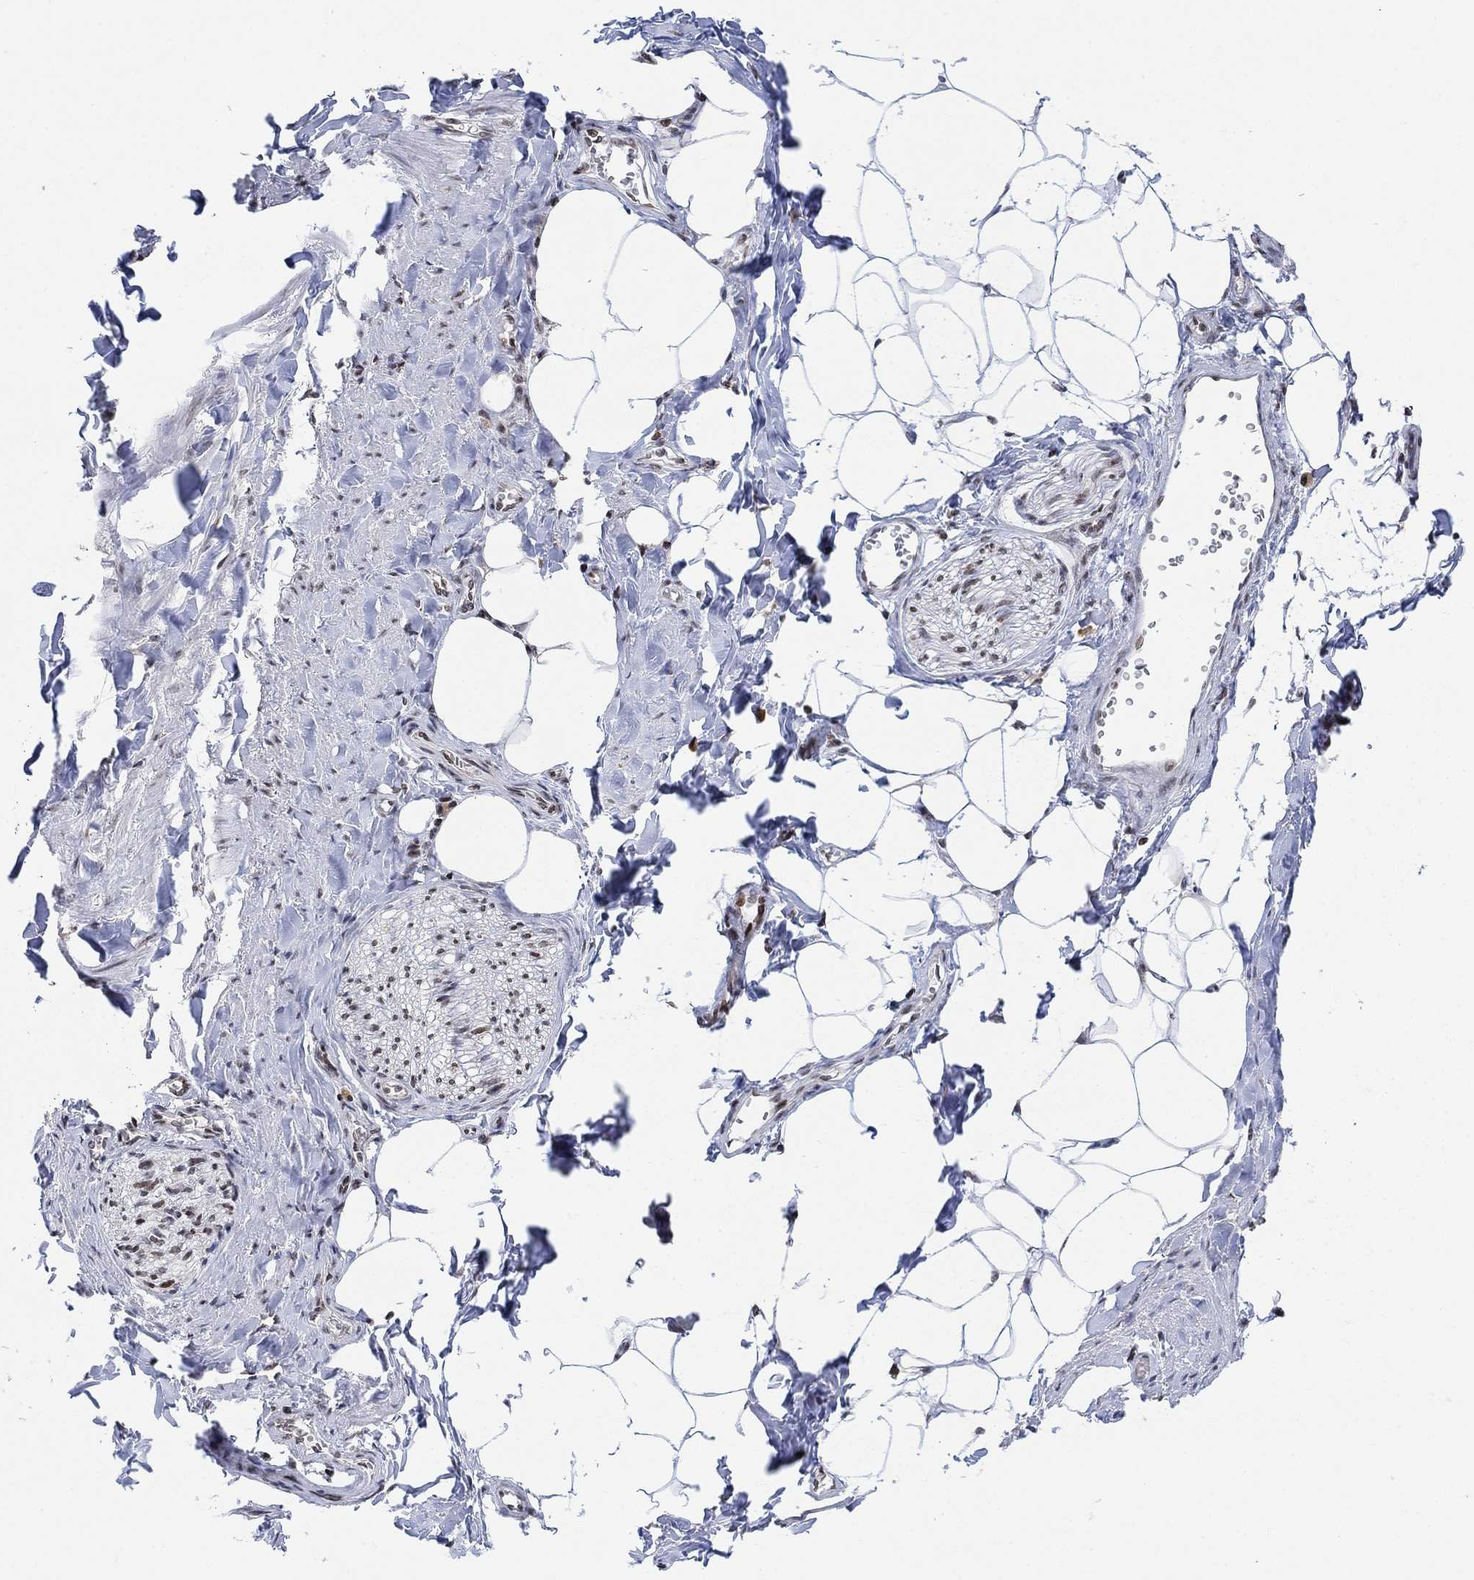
{"staining": {"intensity": "negative", "quantity": "none", "location": "none"}, "tissue": "adipose tissue", "cell_type": "Adipocytes", "image_type": "normal", "snomed": [{"axis": "morphology", "description": "Normal tissue, NOS"}, {"axis": "morphology", "description": "Carcinoid, malignant, NOS"}, {"axis": "topography", "description": "Small intestine"}, {"axis": "topography", "description": "Peripheral nerve tissue"}], "caption": "This micrograph is of benign adipose tissue stained with immunohistochemistry to label a protein in brown with the nuclei are counter-stained blue. There is no positivity in adipocytes. Brightfield microscopy of immunohistochemistry stained with DAB (3,3'-diaminobenzidine) (brown) and hematoxylin (blue), captured at high magnification.", "gene": "ABHD14A", "patient": {"sex": "male", "age": 52}}